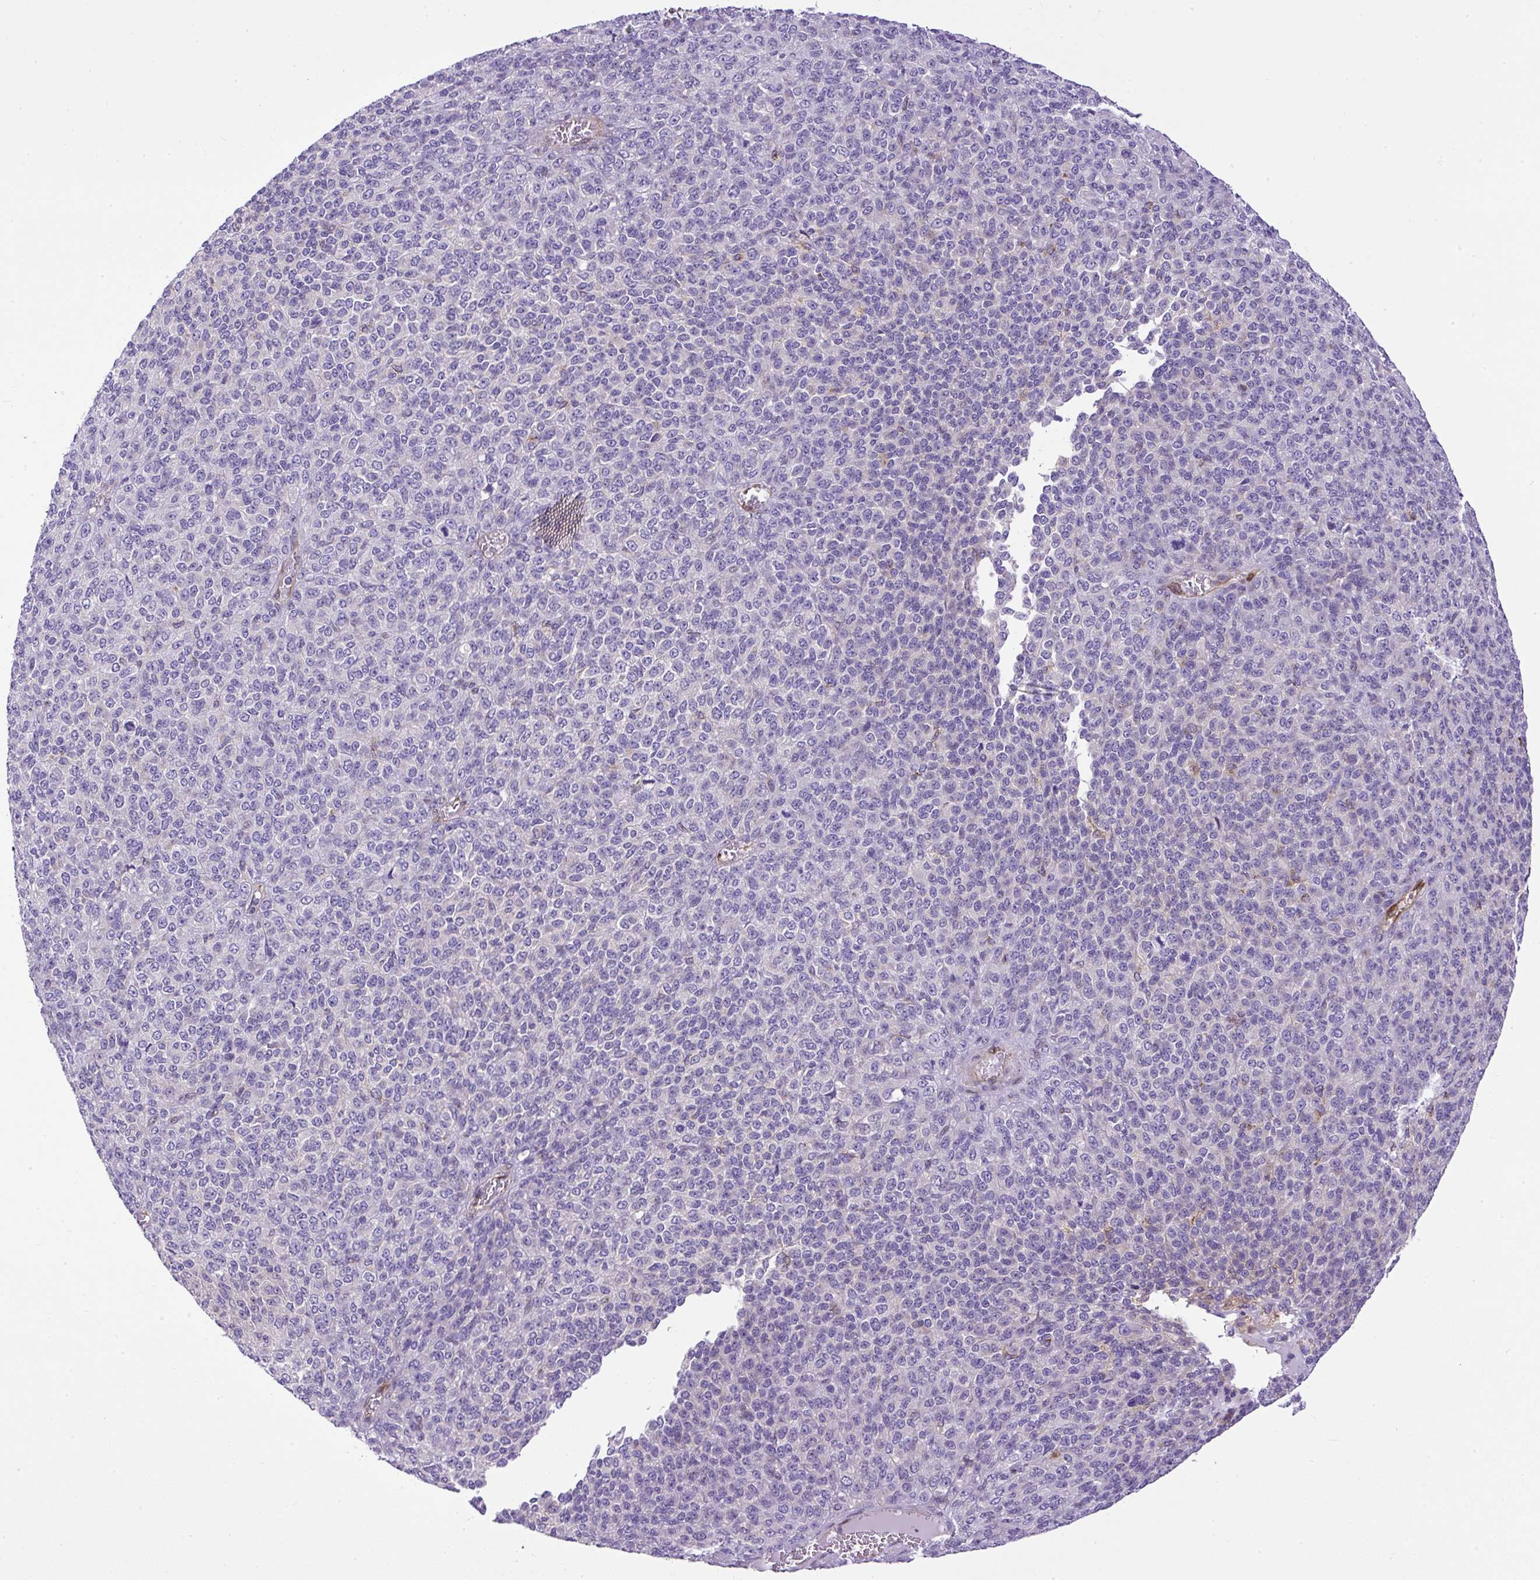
{"staining": {"intensity": "negative", "quantity": "none", "location": "none"}, "tissue": "melanoma", "cell_type": "Tumor cells", "image_type": "cancer", "snomed": [{"axis": "morphology", "description": "Malignant melanoma, Metastatic site"}, {"axis": "topography", "description": "Brain"}], "caption": "This histopathology image is of melanoma stained with immunohistochemistry (IHC) to label a protein in brown with the nuclei are counter-stained blue. There is no staining in tumor cells.", "gene": "MAP1S", "patient": {"sex": "female", "age": 56}}